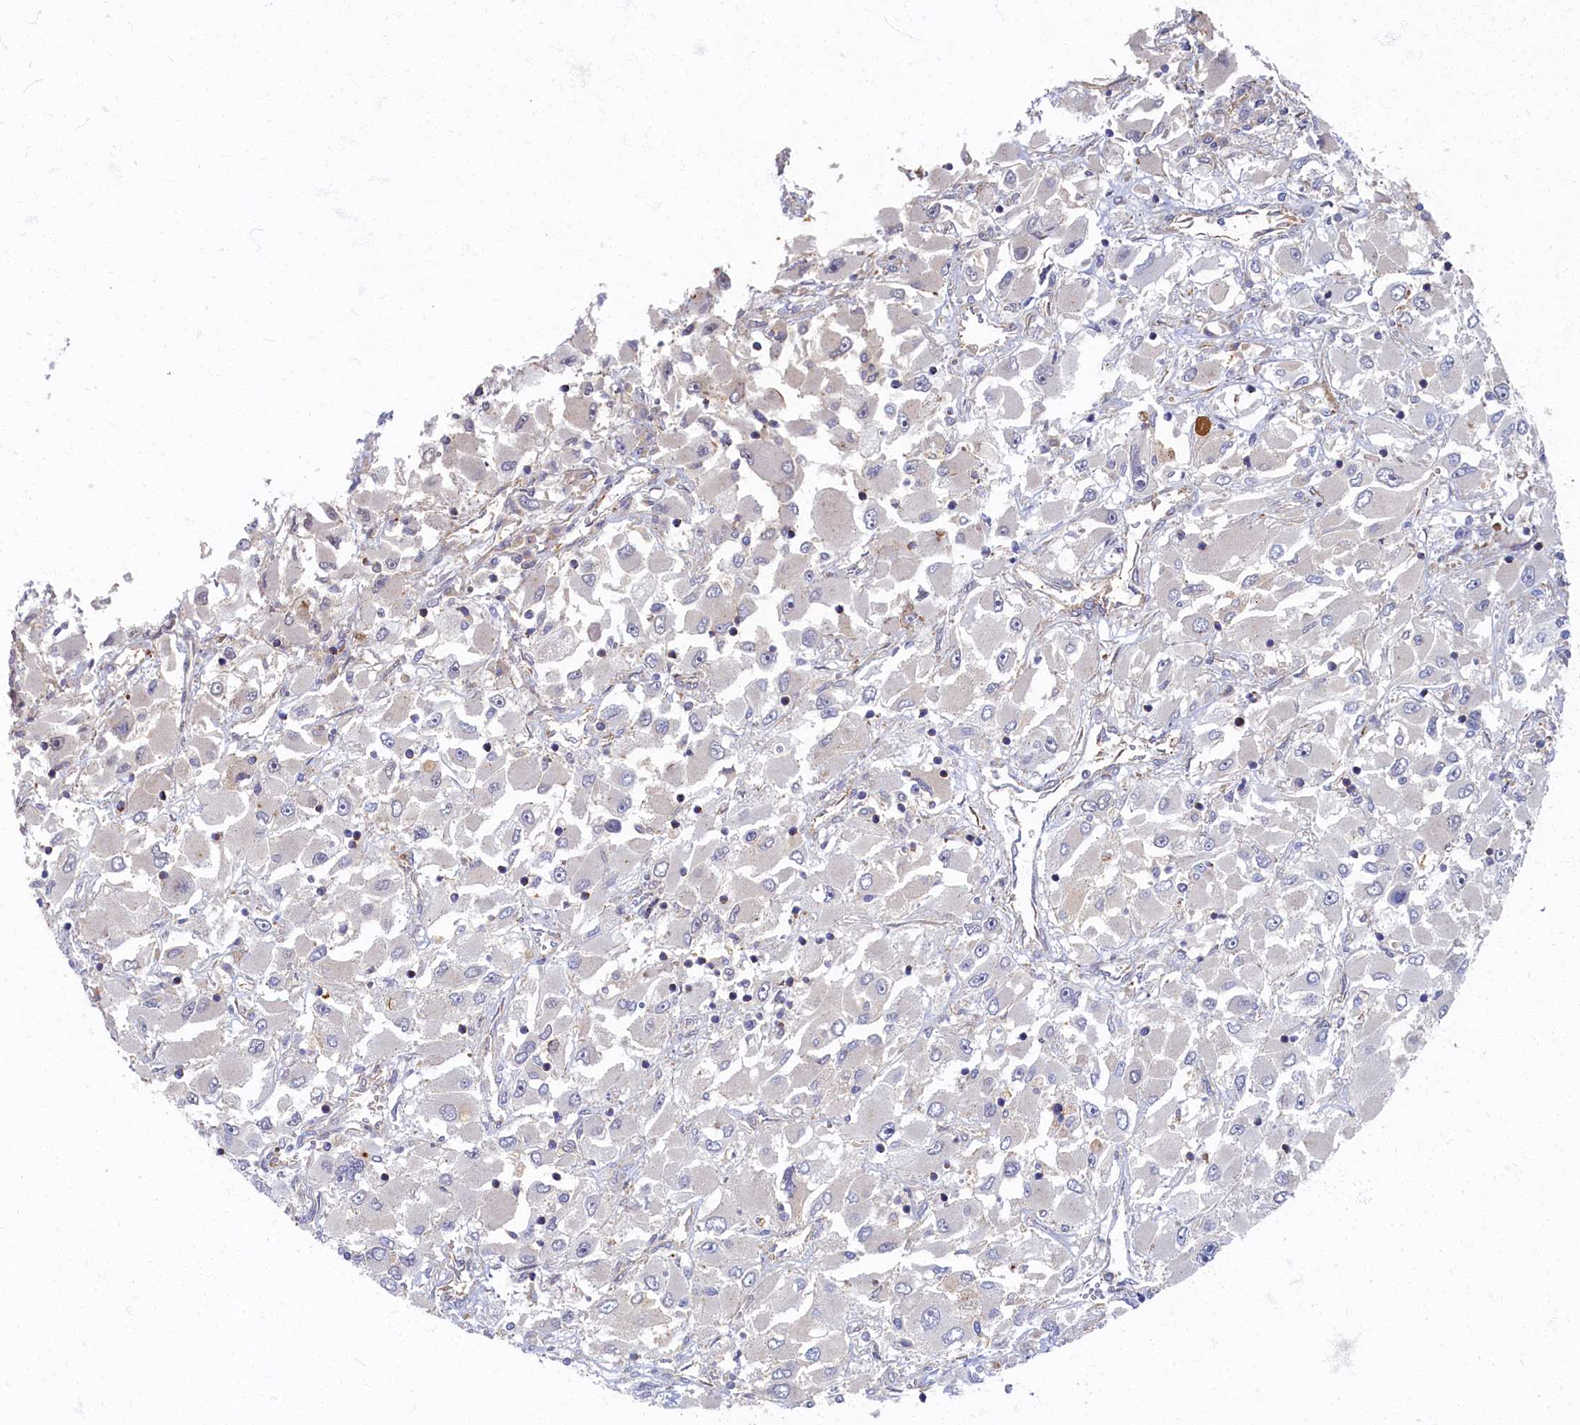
{"staining": {"intensity": "negative", "quantity": "none", "location": "none"}, "tissue": "renal cancer", "cell_type": "Tumor cells", "image_type": "cancer", "snomed": [{"axis": "morphology", "description": "Adenocarcinoma, NOS"}, {"axis": "topography", "description": "Kidney"}], "caption": "Protein analysis of renal adenocarcinoma reveals no significant staining in tumor cells.", "gene": "PSMG2", "patient": {"sex": "female", "age": 52}}